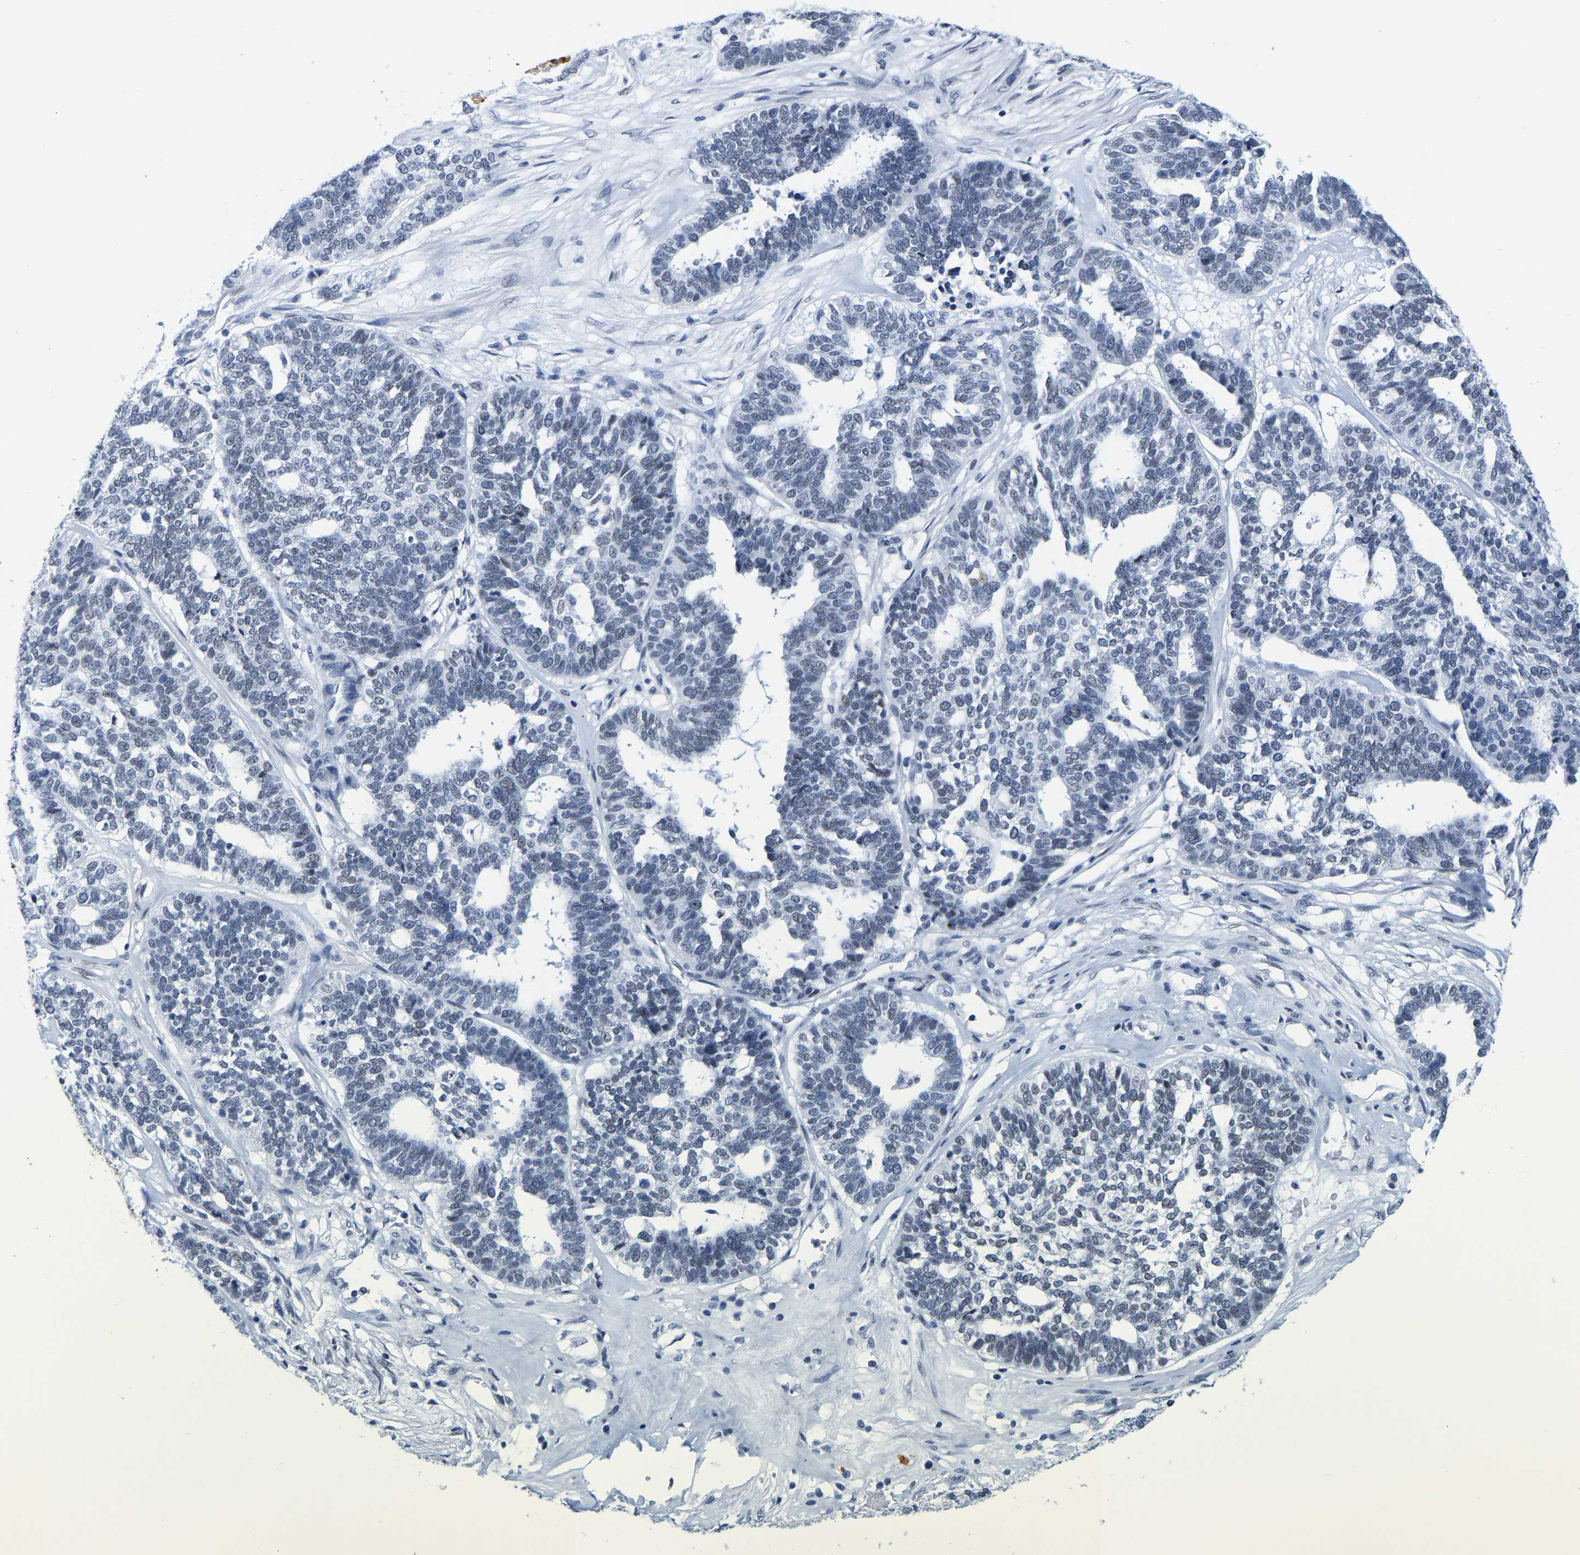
{"staining": {"intensity": "negative", "quantity": "none", "location": "none"}, "tissue": "ovarian cancer", "cell_type": "Tumor cells", "image_type": "cancer", "snomed": [{"axis": "morphology", "description": "Cystadenocarcinoma, serous, NOS"}, {"axis": "topography", "description": "Ovary"}], "caption": "The photomicrograph shows no staining of tumor cells in serous cystadenocarcinoma (ovarian). Nuclei are stained in blue.", "gene": "SETD1B", "patient": {"sex": "female", "age": 59}}